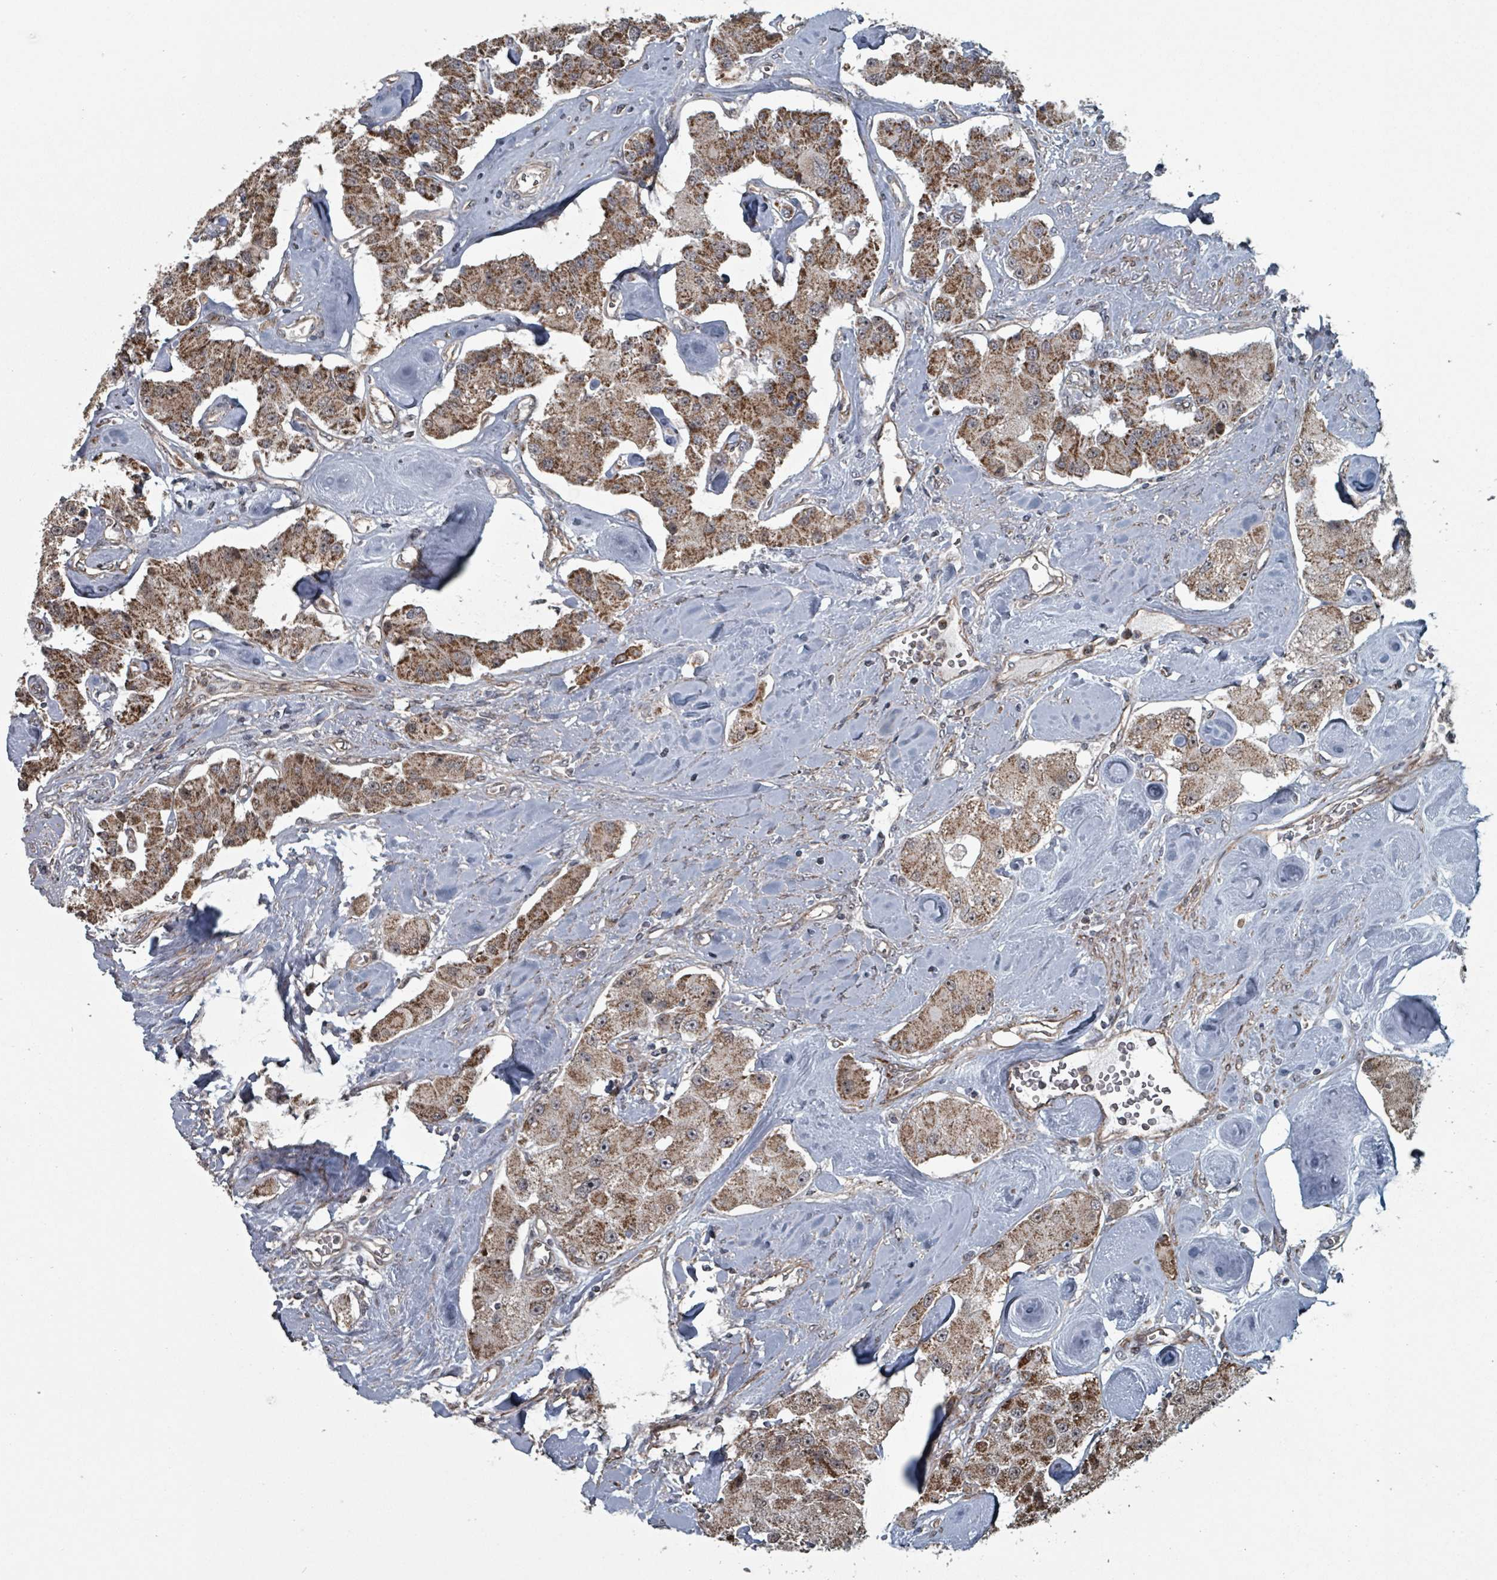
{"staining": {"intensity": "moderate", "quantity": ">75%", "location": "cytoplasmic/membranous"}, "tissue": "carcinoid", "cell_type": "Tumor cells", "image_type": "cancer", "snomed": [{"axis": "morphology", "description": "Carcinoid, malignant, NOS"}, {"axis": "topography", "description": "Pancreas"}], "caption": "Carcinoid (malignant) stained with IHC shows moderate cytoplasmic/membranous positivity in about >75% of tumor cells.", "gene": "MRPL4", "patient": {"sex": "male", "age": 41}}